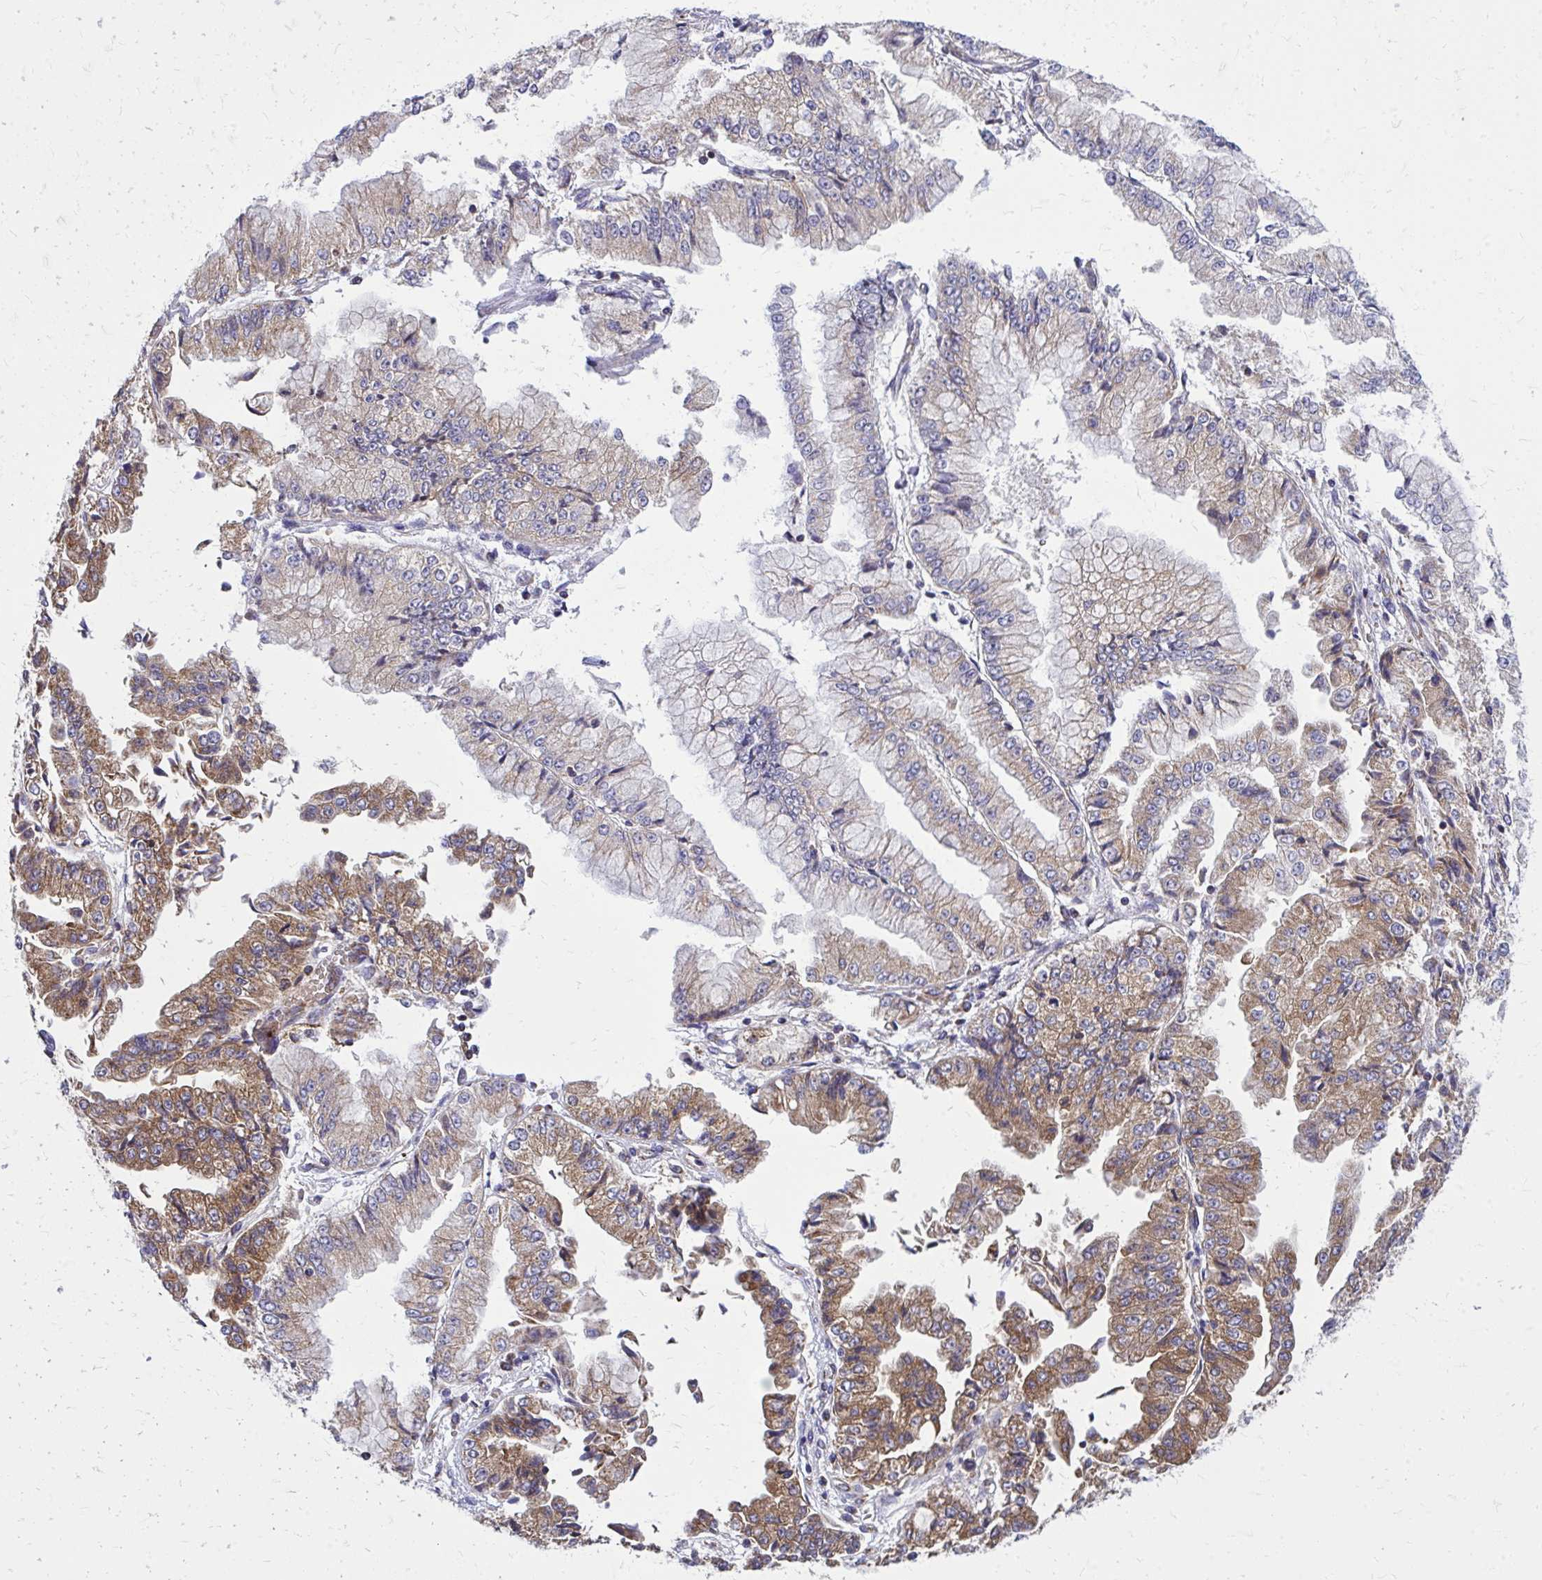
{"staining": {"intensity": "moderate", "quantity": "25%-75%", "location": "cytoplasmic/membranous"}, "tissue": "stomach cancer", "cell_type": "Tumor cells", "image_type": "cancer", "snomed": [{"axis": "morphology", "description": "Adenocarcinoma, NOS"}, {"axis": "topography", "description": "Stomach, upper"}], "caption": "Immunohistochemical staining of human stomach adenocarcinoma reveals medium levels of moderate cytoplasmic/membranous protein staining in approximately 25%-75% of tumor cells. Nuclei are stained in blue.", "gene": "PDK4", "patient": {"sex": "female", "age": 74}}